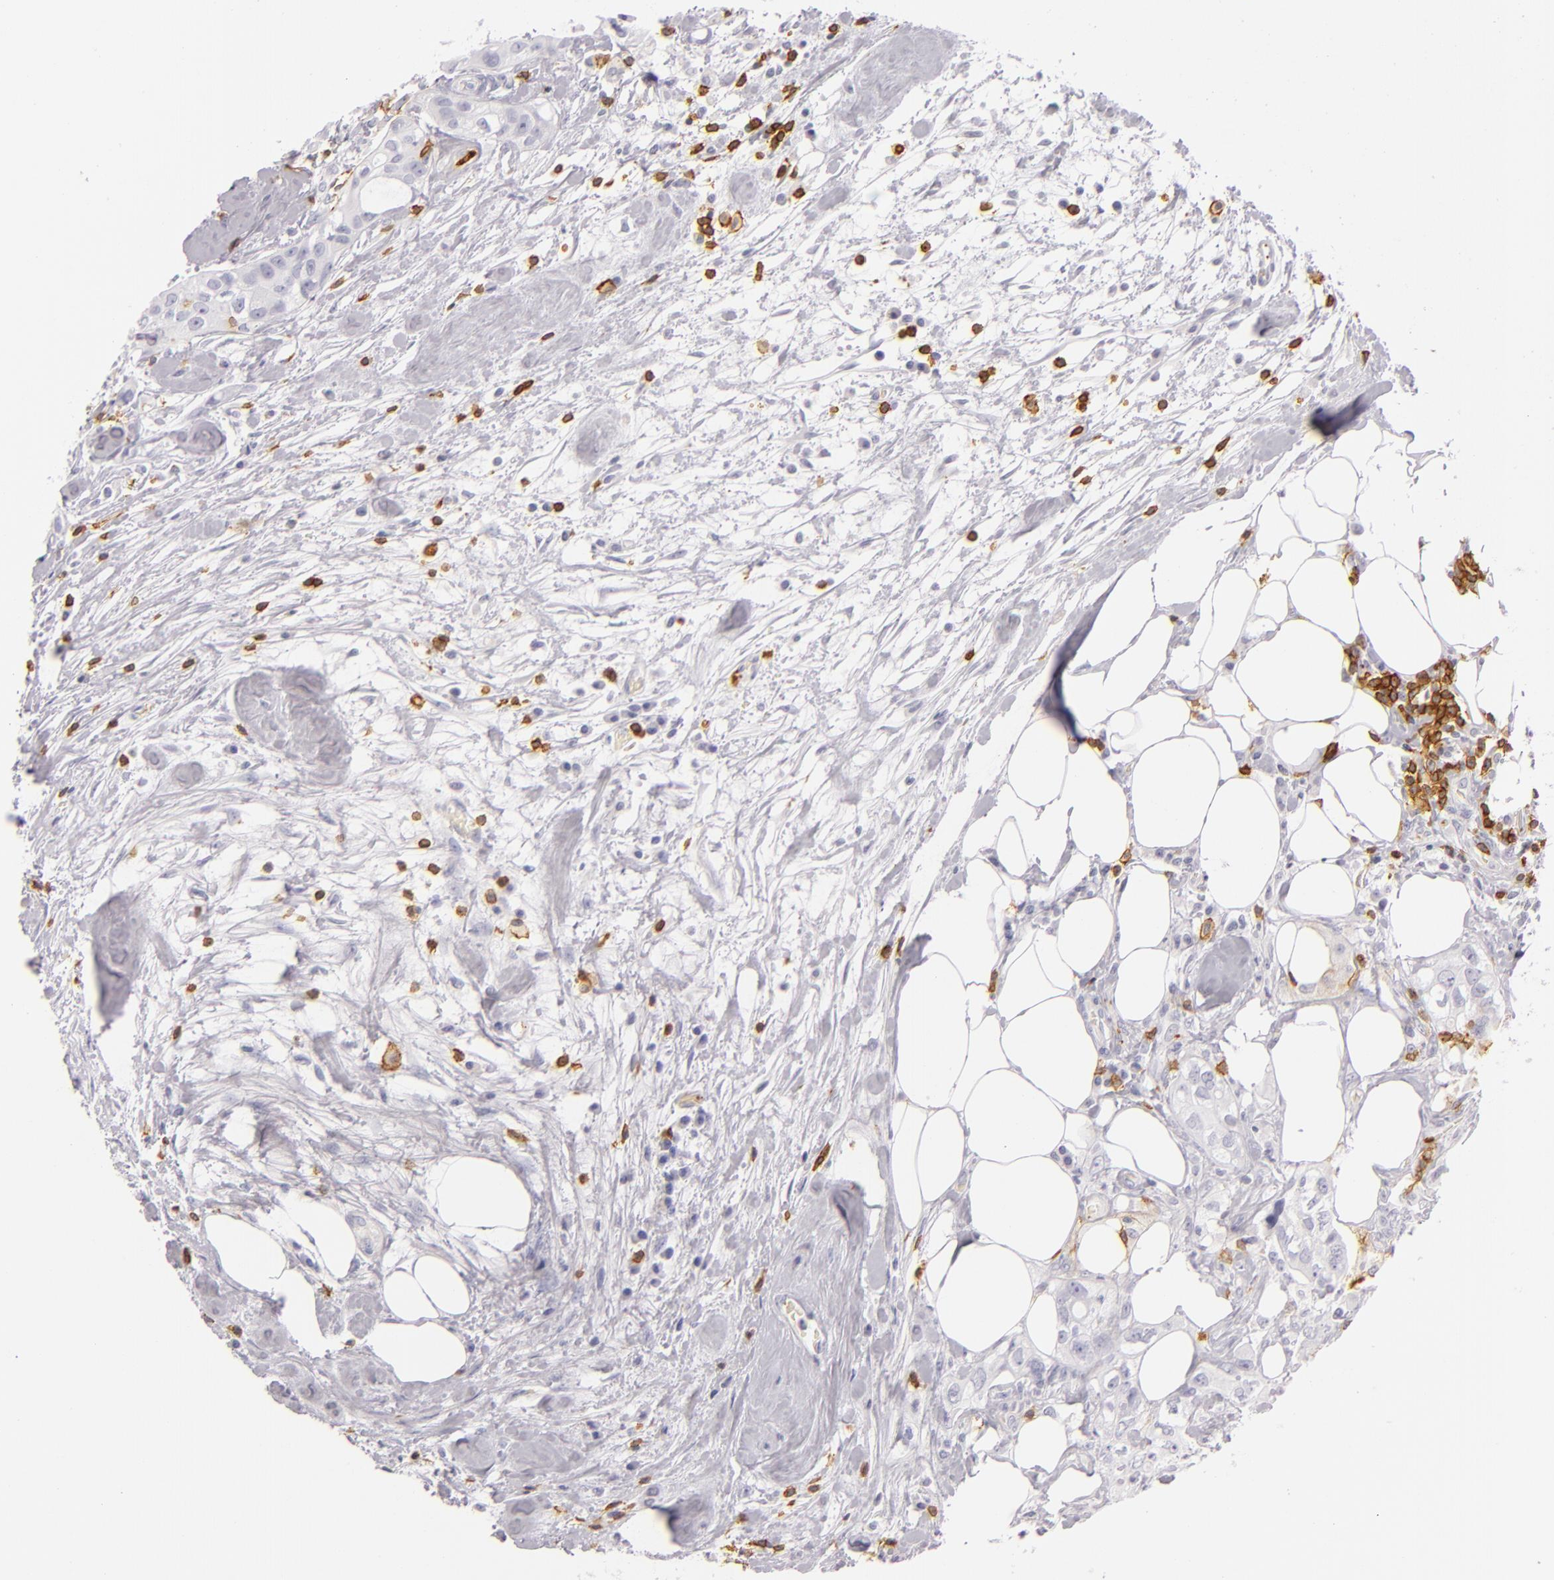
{"staining": {"intensity": "negative", "quantity": "none", "location": "none"}, "tissue": "colorectal cancer", "cell_type": "Tumor cells", "image_type": "cancer", "snomed": [{"axis": "morphology", "description": "Adenocarcinoma, NOS"}, {"axis": "topography", "description": "Rectum"}], "caption": "An image of human colorectal adenocarcinoma is negative for staining in tumor cells. (DAB IHC with hematoxylin counter stain).", "gene": "LAT", "patient": {"sex": "female", "age": 57}}